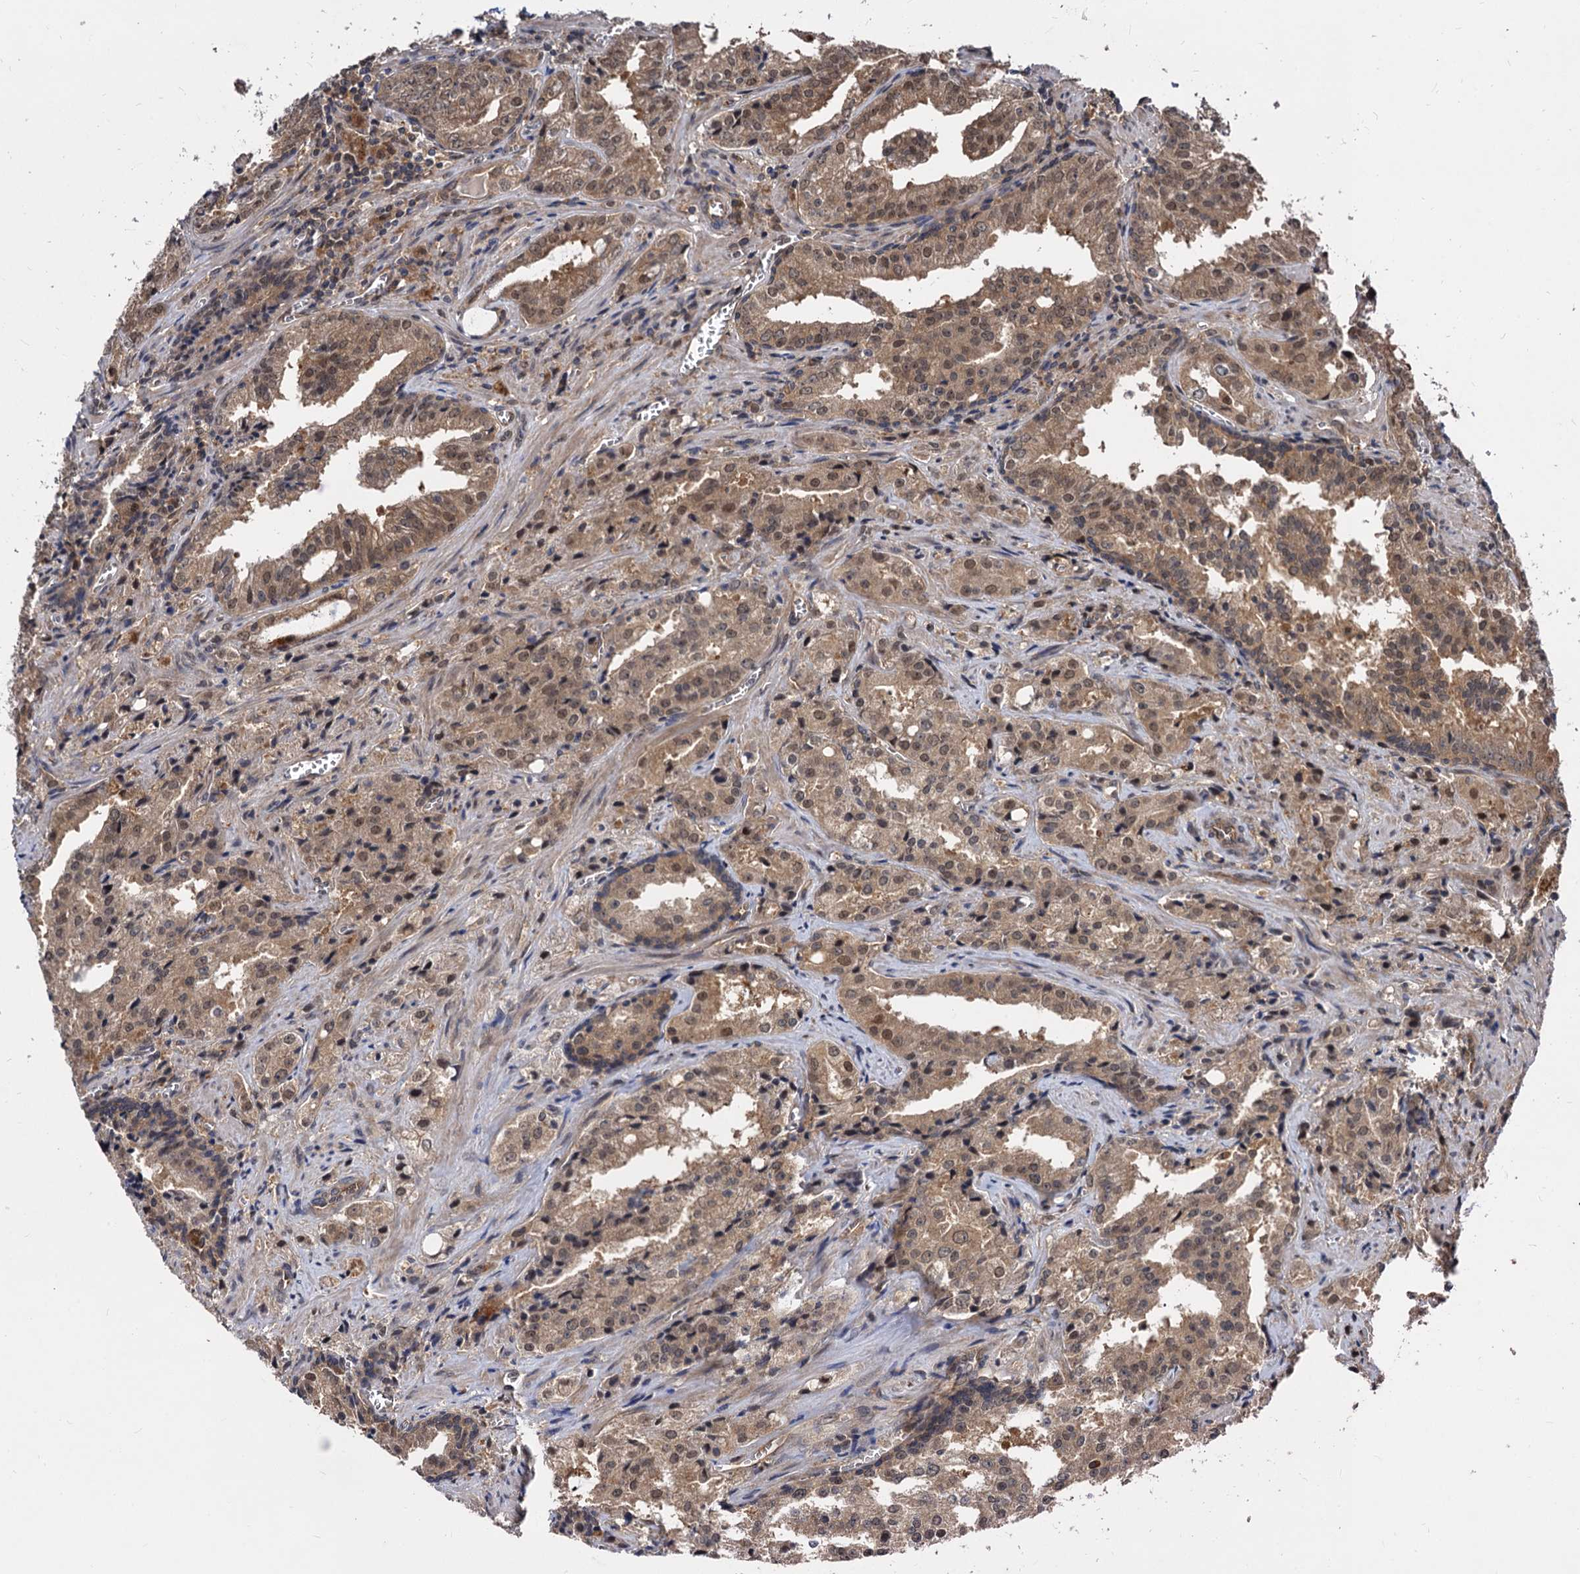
{"staining": {"intensity": "moderate", "quantity": ">75%", "location": "cytoplasmic/membranous,nuclear"}, "tissue": "prostate cancer", "cell_type": "Tumor cells", "image_type": "cancer", "snomed": [{"axis": "morphology", "description": "Adenocarcinoma, High grade"}, {"axis": "topography", "description": "Prostate"}], "caption": "IHC histopathology image of neoplastic tissue: human prostate cancer stained using immunohistochemistry (IHC) demonstrates medium levels of moderate protein expression localized specifically in the cytoplasmic/membranous and nuclear of tumor cells, appearing as a cytoplasmic/membranous and nuclear brown color.", "gene": "PSMD4", "patient": {"sex": "male", "age": 68}}